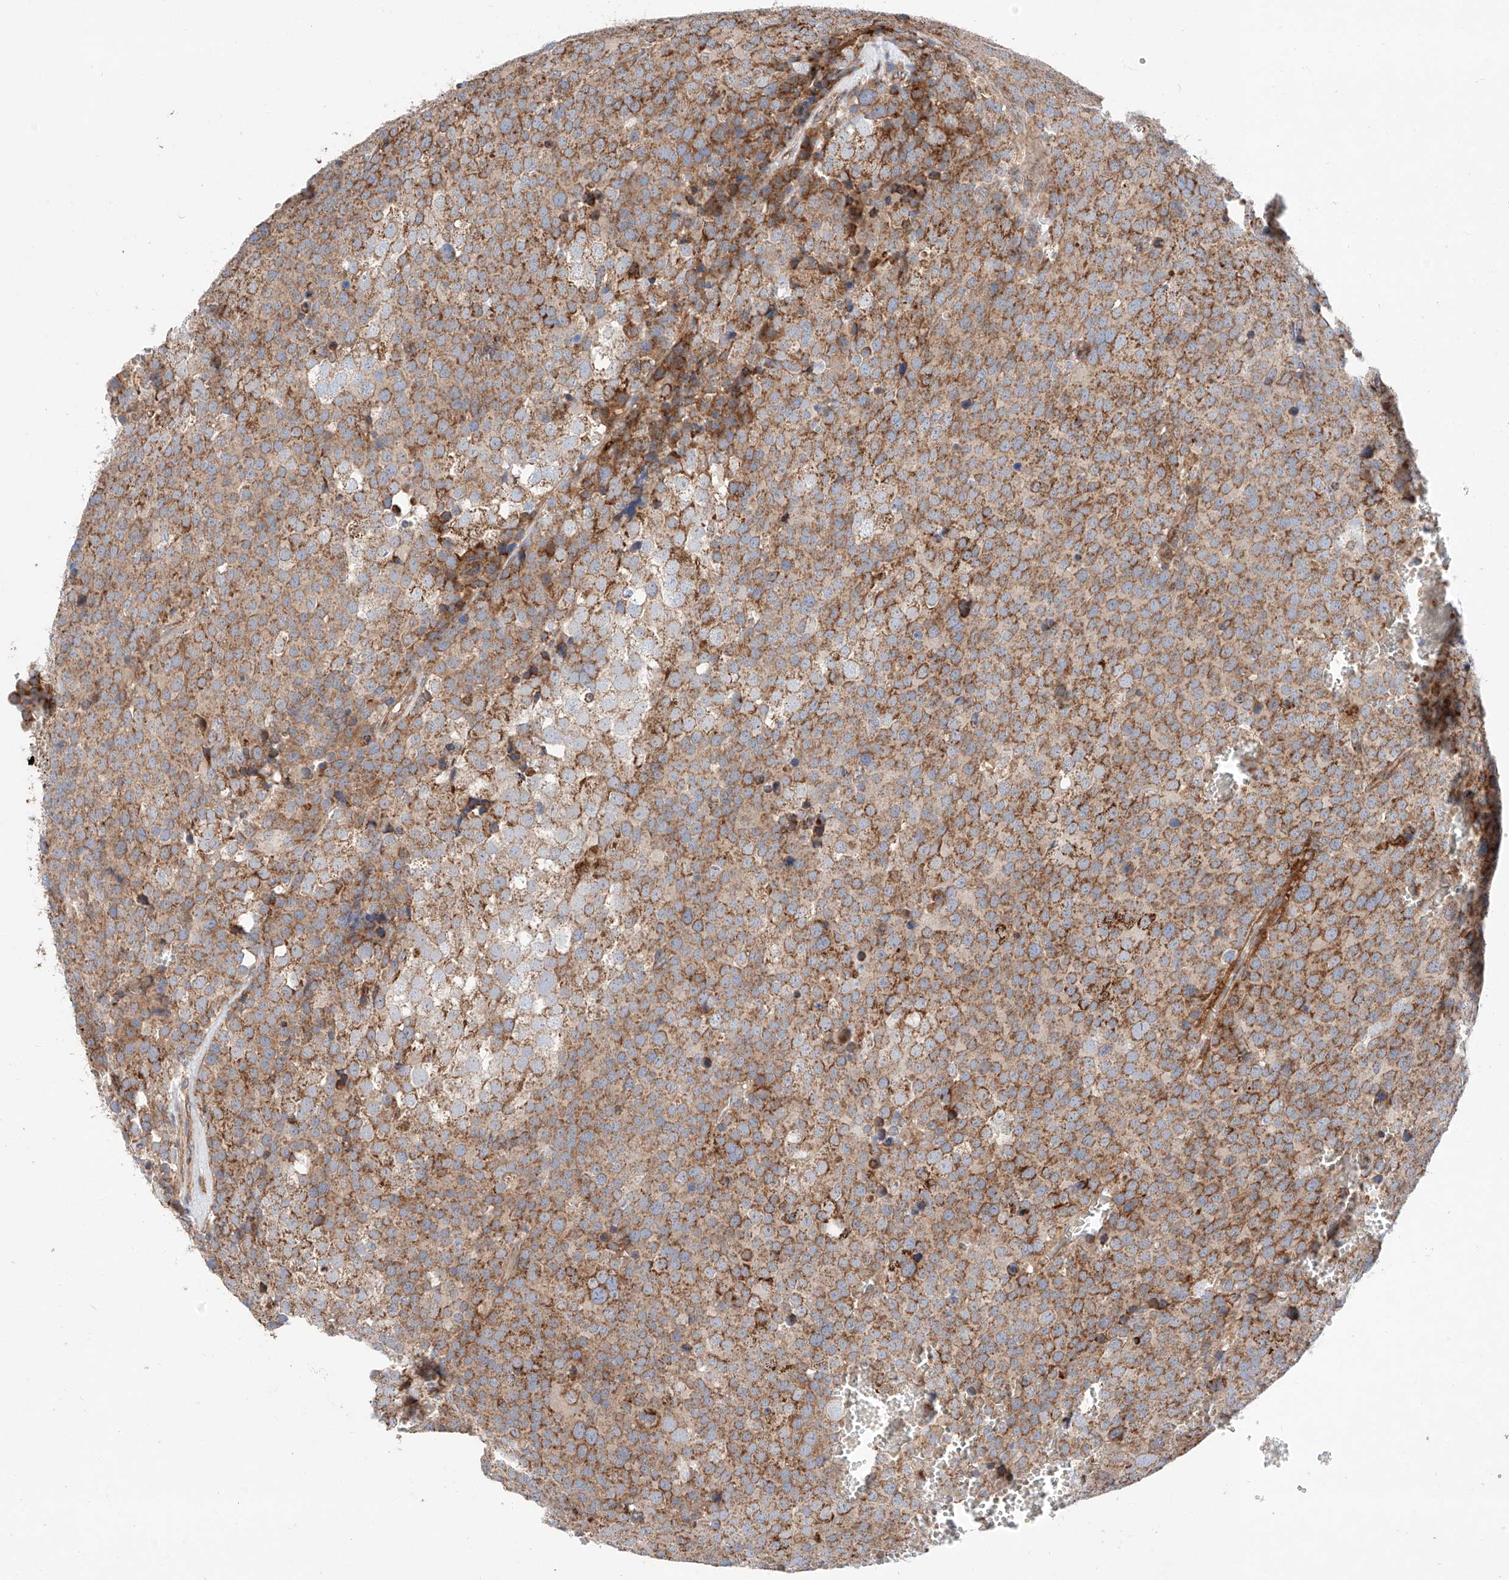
{"staining": {"intensity": "moderate", "quantity": ">75%", "location": "cytoplasmic/membranous"}, "tissue": "testis cancer", "cell_type": "Tumor cells", "image_type": "cancer", "snomed": [{"axis": "morphology", "description": "Seminoma, NOS"}, {"axis": "topography", "description": "Testis"}], "caption": "A medium amount of moderate cytoplasmic/membranous expression is appreciated in about >75% of tumor cells in testis cancer tissue.", "gene": "NR1D1", "patient": {"sex": "male", "age": 71}}